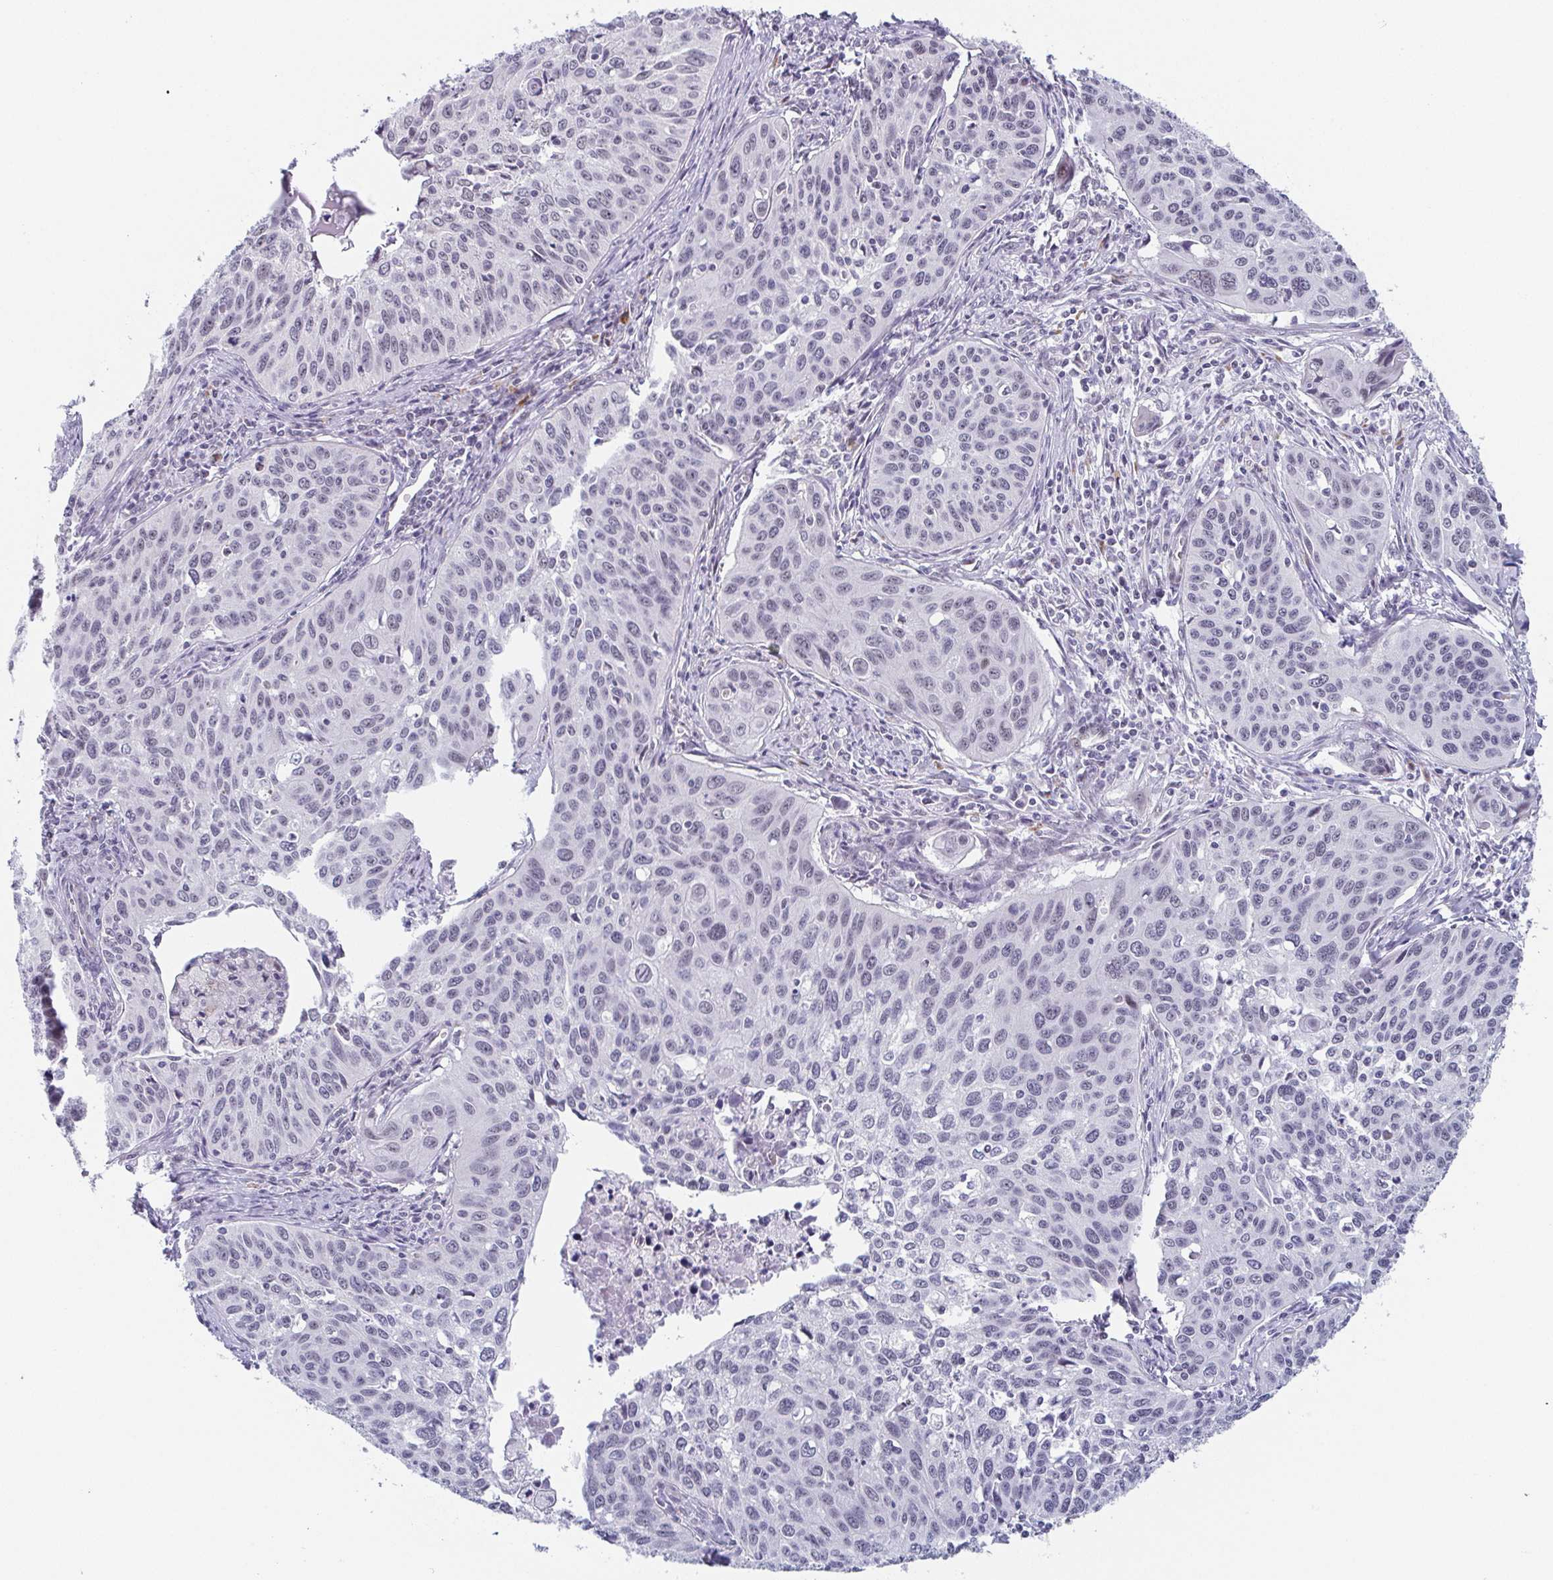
{"staining": {"intensity": "negative", "quantity": "none", "location": "none"}, "tissue": "cervical cancer", "cell_type": "Tumor cells", "image_type": "cancer", "snomed": [{"axis": "morphology", "description": "Squamous cell carcinoma, NOS"}, {"axis": "topography", "description": "Cervix"}], "caption": "High magnification brightfield microscopy of cervical squamous cell carcinoma stained with DAB (brown) and counterstained with hematoxylin (blue): tumor cells show no significant staining. The staining was performed using DAB (3,3'-diaminobenzidine) to visualize the protein expression in brown, while the nuclei were stained in blue with hematoxylin (Magnification: 20x).", "gene": "EXOSC7", "patient": {"sex": "female", "age": 31}}